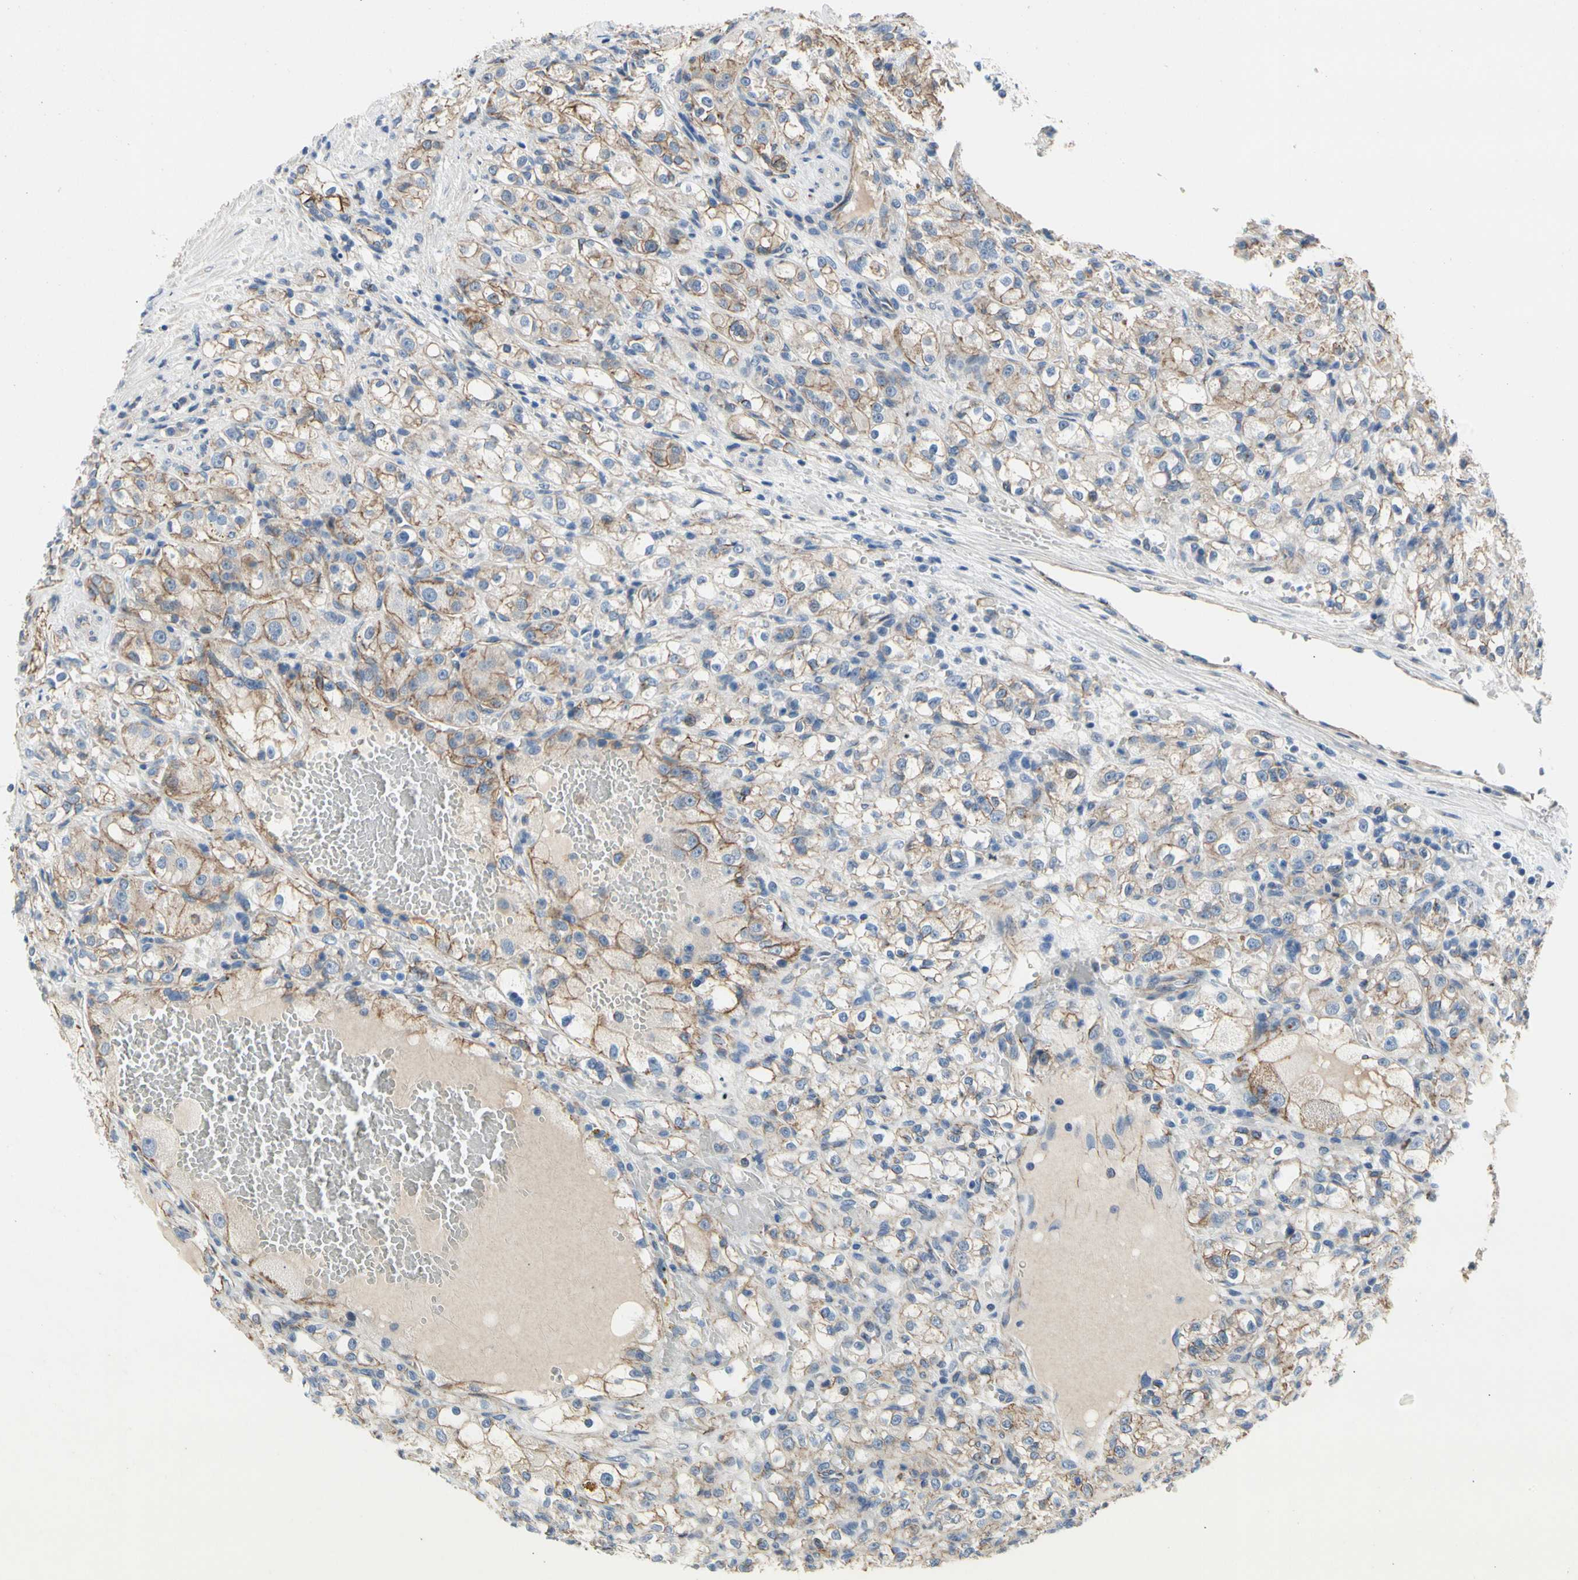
{"staining": {"intensity": "weak", "quantity": "25%-75%", "location": "cytoplasmic/membranous"}, "tissue": "renal cancer", "cell_type": "Tumor cells", "image_type": "cancer", "snomed": [{"axis": "morphology", "description": "Normal tissue, NOS"}, {"axis": "morphology", "description": "Adenocarcinoma, NOS"}, {"axis": "topography", "description": "Kidney"}], "caption": "Renal adenocarcinoma stained with IHC exhibits weak cytoplasmic/membranous expression in approximately 25%-75% of tumor cells.", "gene": "LGR6", "patient": {"sex": "male", "age": 61}}